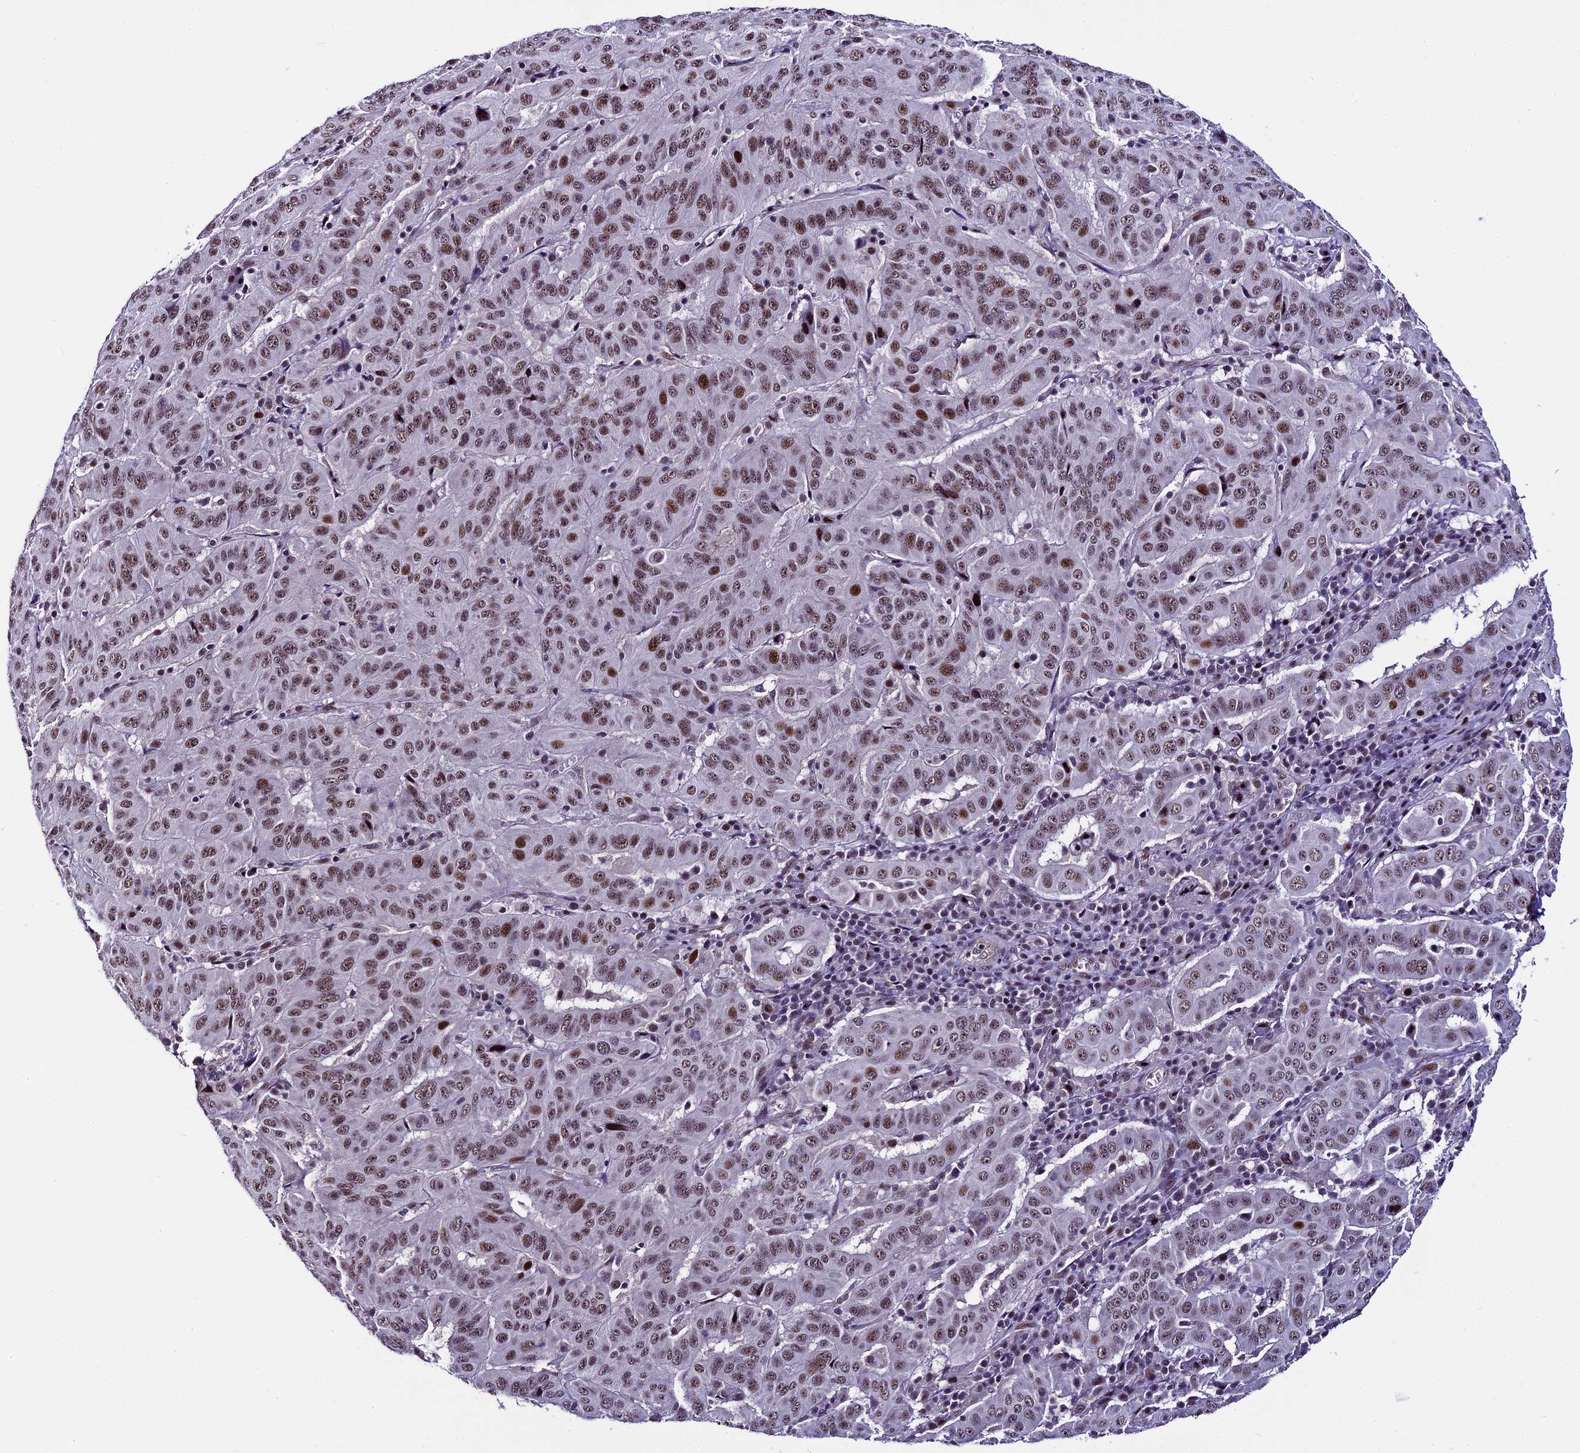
{"staining": {"intensity": "moderate", "quantity": ">75%", "location": "nuclear"}, "tissue": "pancreatic cancer", "cell_type": "Tumor cells", "image_type": "cancer", "snomed": [{"axis": "morphology", "description": "Adenocarcinoma, NOS"}, {"axis": "topography", "description": "Pancreas"}], "caption": "Pancreatic adenocarcinoma tissue shows moderate nuclear positivity in about >75% of tumor cells The protein of interest is stained brown, and the nuclei are stained in blue (DAB (3,3'-diaminobenzidine) IHC with brightfield microscopy, high magnification).", "gene": "TCP11L2", "patient": {"sex": "male", "age": 63}}